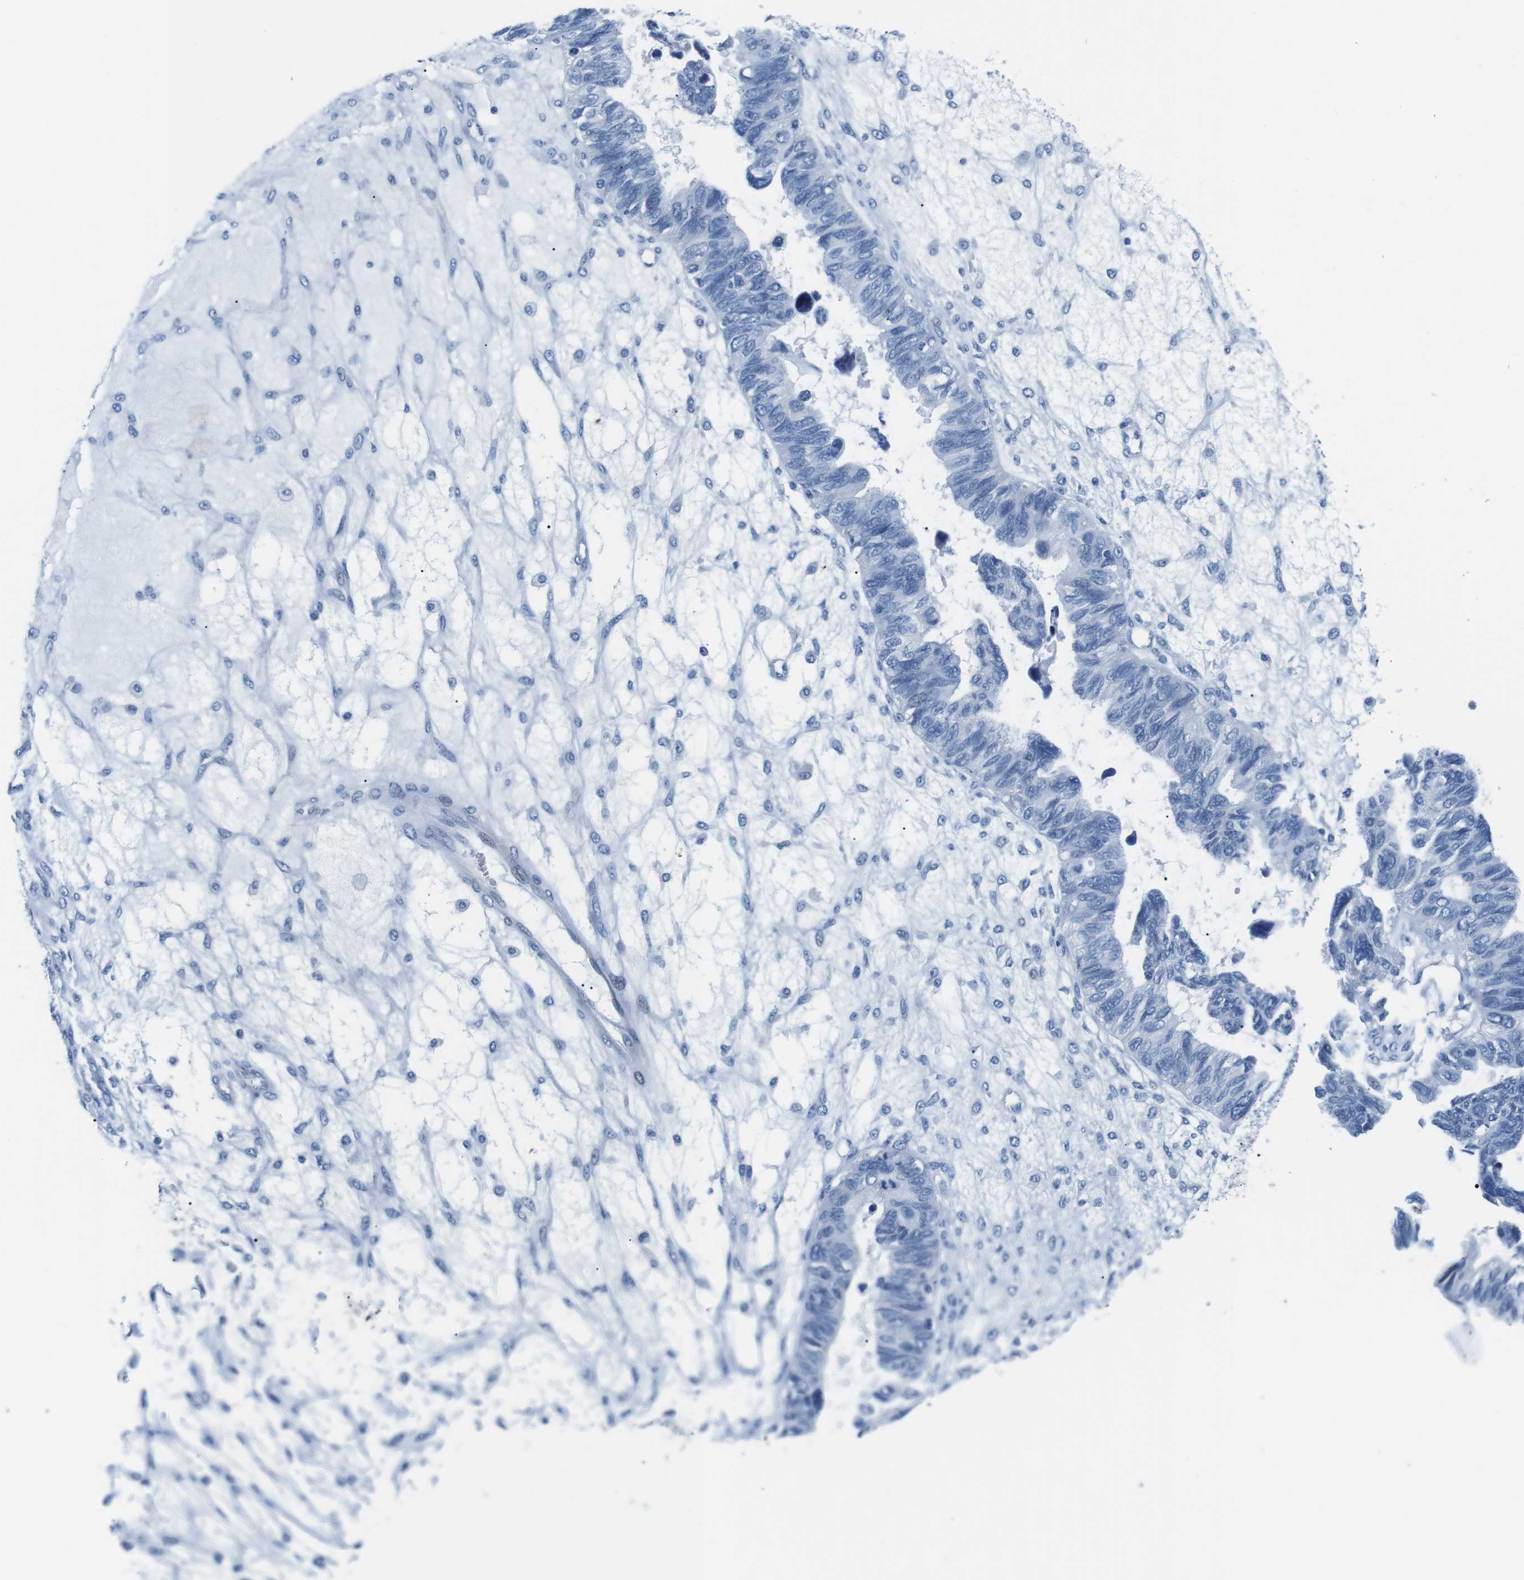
{"staining": {"intensity": "negative", "quantity": "none", "location": "none"}, "tissue": "ovarian cancer", "cell_type": "Tumor cells", "image_type": "cancer", "snomed": [{"axis": "morphology", "description": "Cystadenocarcinoma, serous, NOS"}, {"axis": "topography", "description": "Ovary"}], "caption": "Tumor cells are negative for brown protein staining in serous cystadenocarcinoma (ovarian).", "gene": "MUC2", "patient": {"sex": "female", "age": 79}}